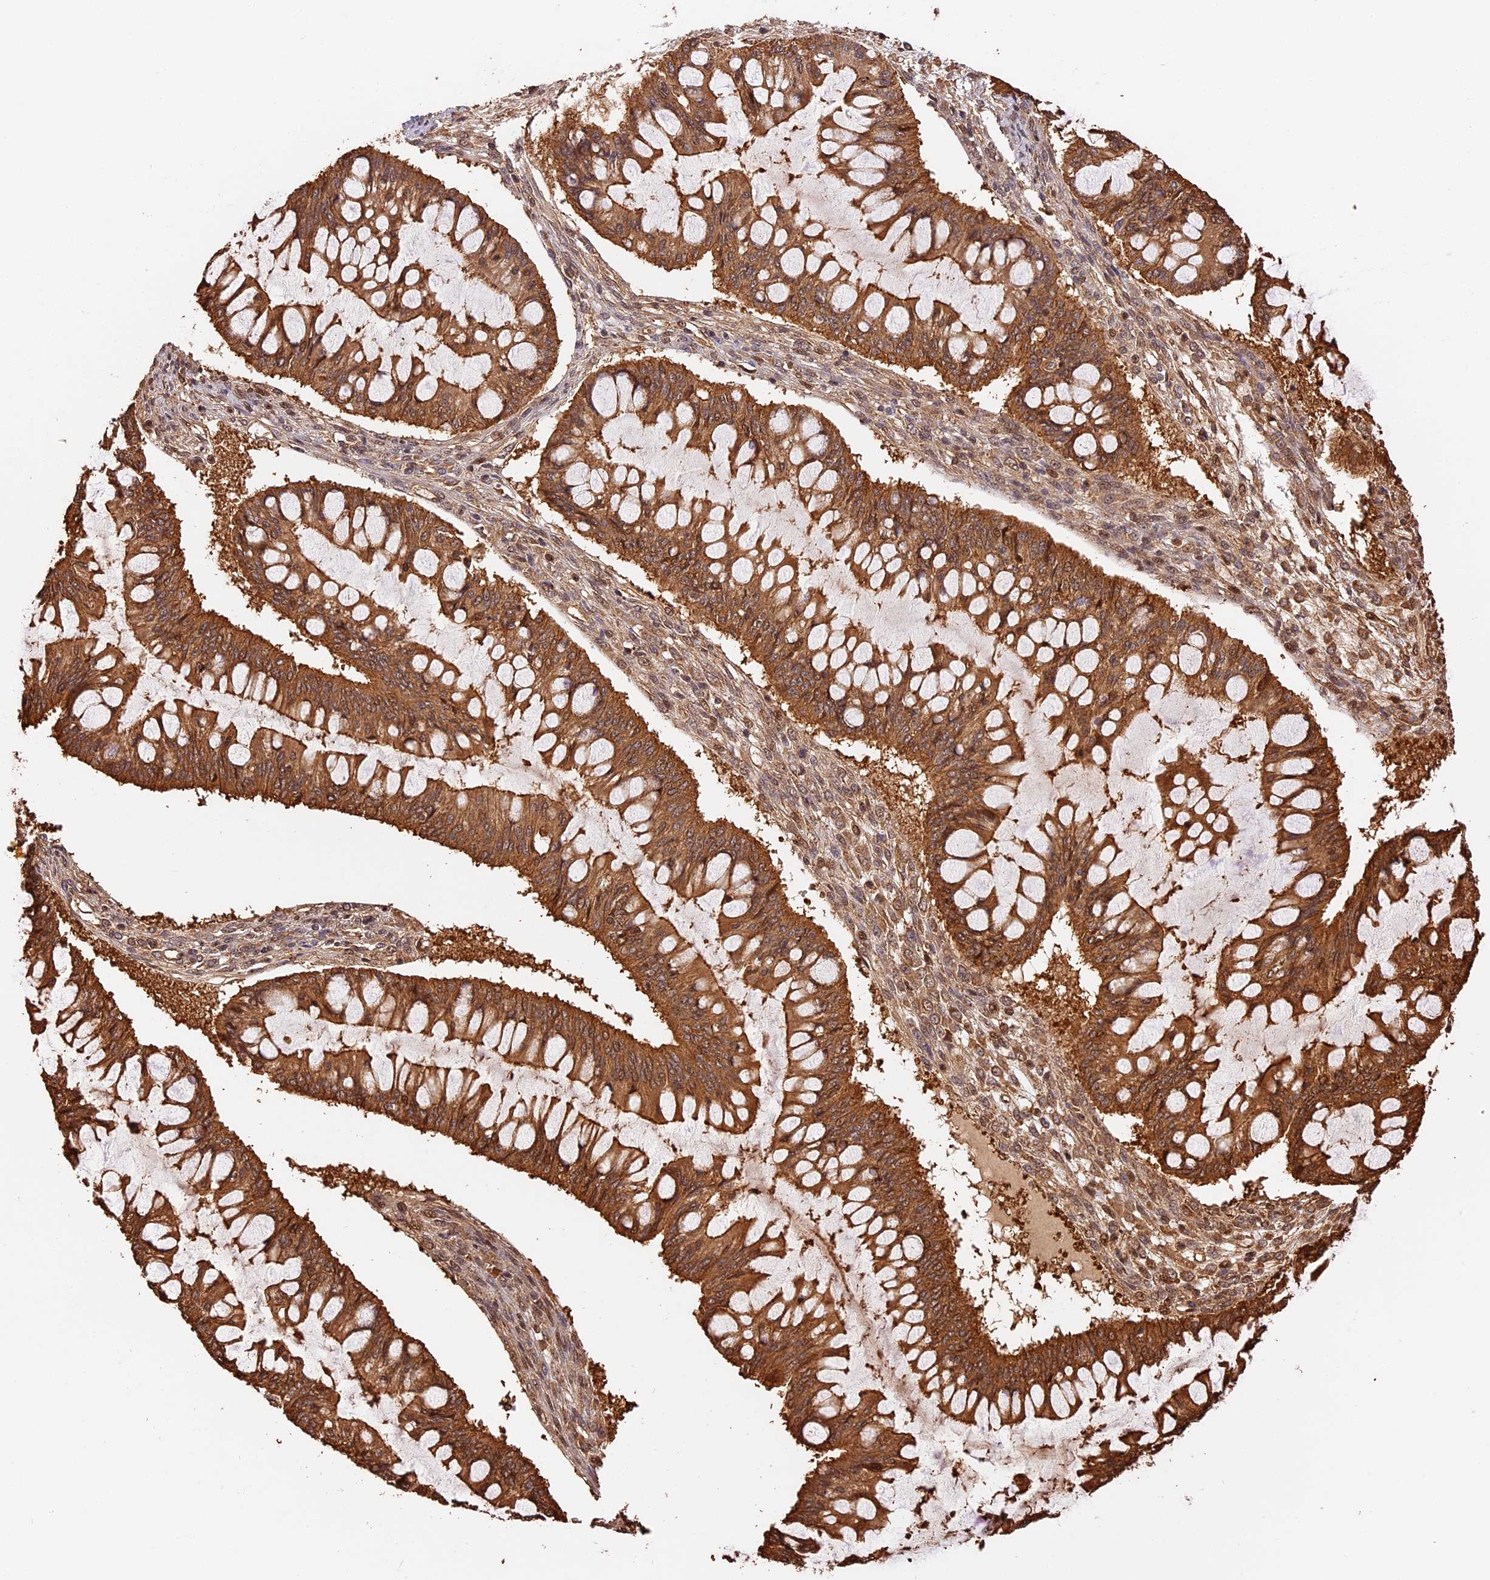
{"staining": {"intensity": "moderate", "quantity": ">75%", "location": "cytoplasmic/membranous"}, "tissue": "ovarian cancer", "cell_type": "Tumor cells", "image_type": "cancer", "snomed": [{"axis": "morphology", "description": "Cystadenocarcinoma, mucinous, NOS"}, {"axis": "topography", "description": "Ovary"}], "caption": "The micrograph shows a brown stain indicating the presence of a protein in the cytoplasmic/membranous of tumor cells in ovarian cancer (mucinous cystadenocarcinoma).", "gene": "PPP1R37", "patient": {"sex": "female", "age": 73}}